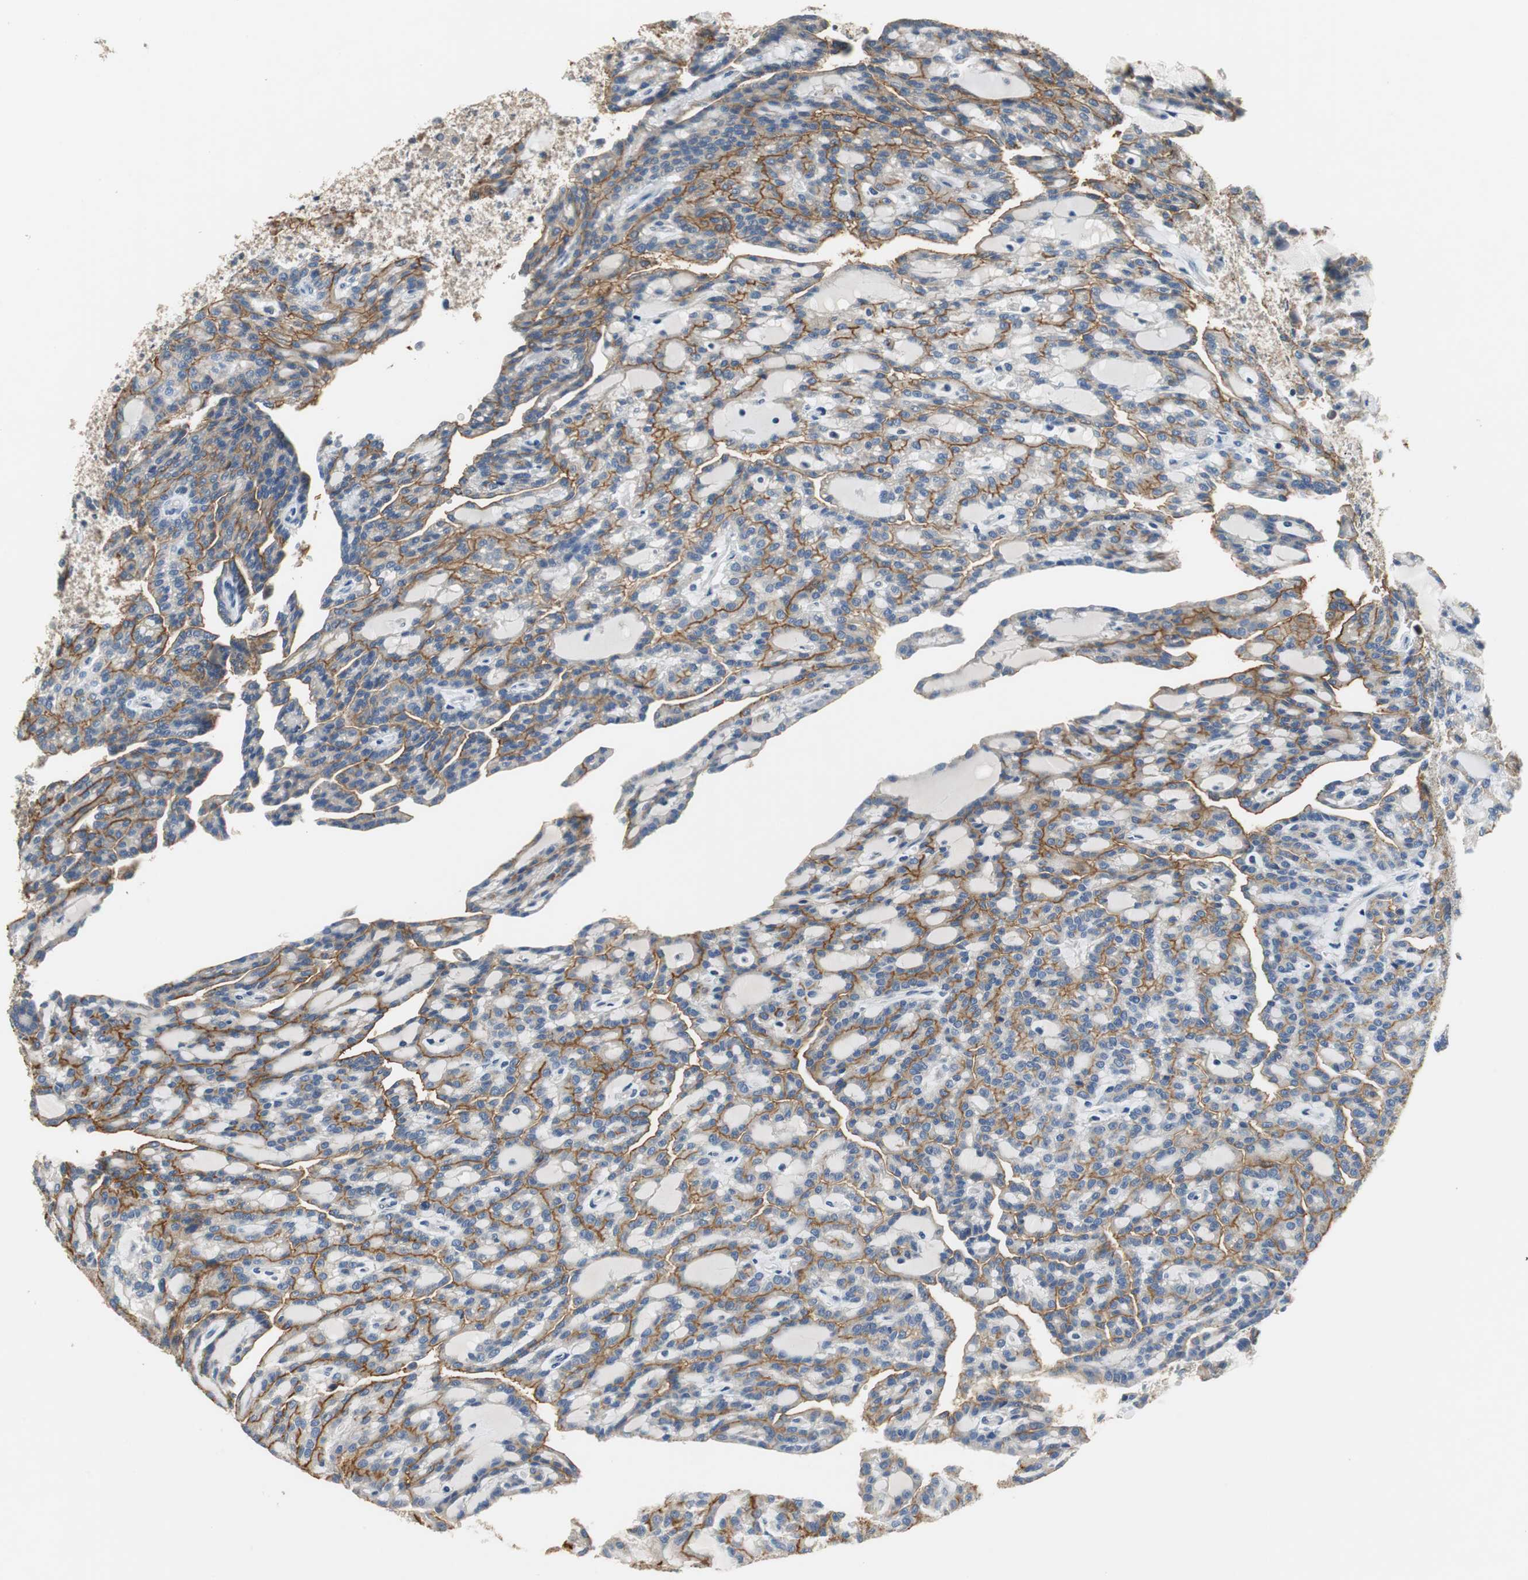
{"staining": {"intensity": "negative", "quantity": "none", "location": "none"}, "tissue": "renal cancer", "cell_type": "Tumor cells", "image_type": "cancer", "snomed": [{"axis": "morphology", "description": "Adenocarcinoma, NOS"}, {"axis": "topography", "description": "Kidney"}], "caption": "A micrograph of adenocarcinoma (renal) stained for a protein exhibits no brown staining in tumor cells. (Stains: DAB (3,3'-diaminobenzidine) IHC with hematoxylin counter stain, Microscopy: brightfield microscopy at high magnification).", "gene": "MTIF2", "patient": {"sex": "male", "age": 63}}